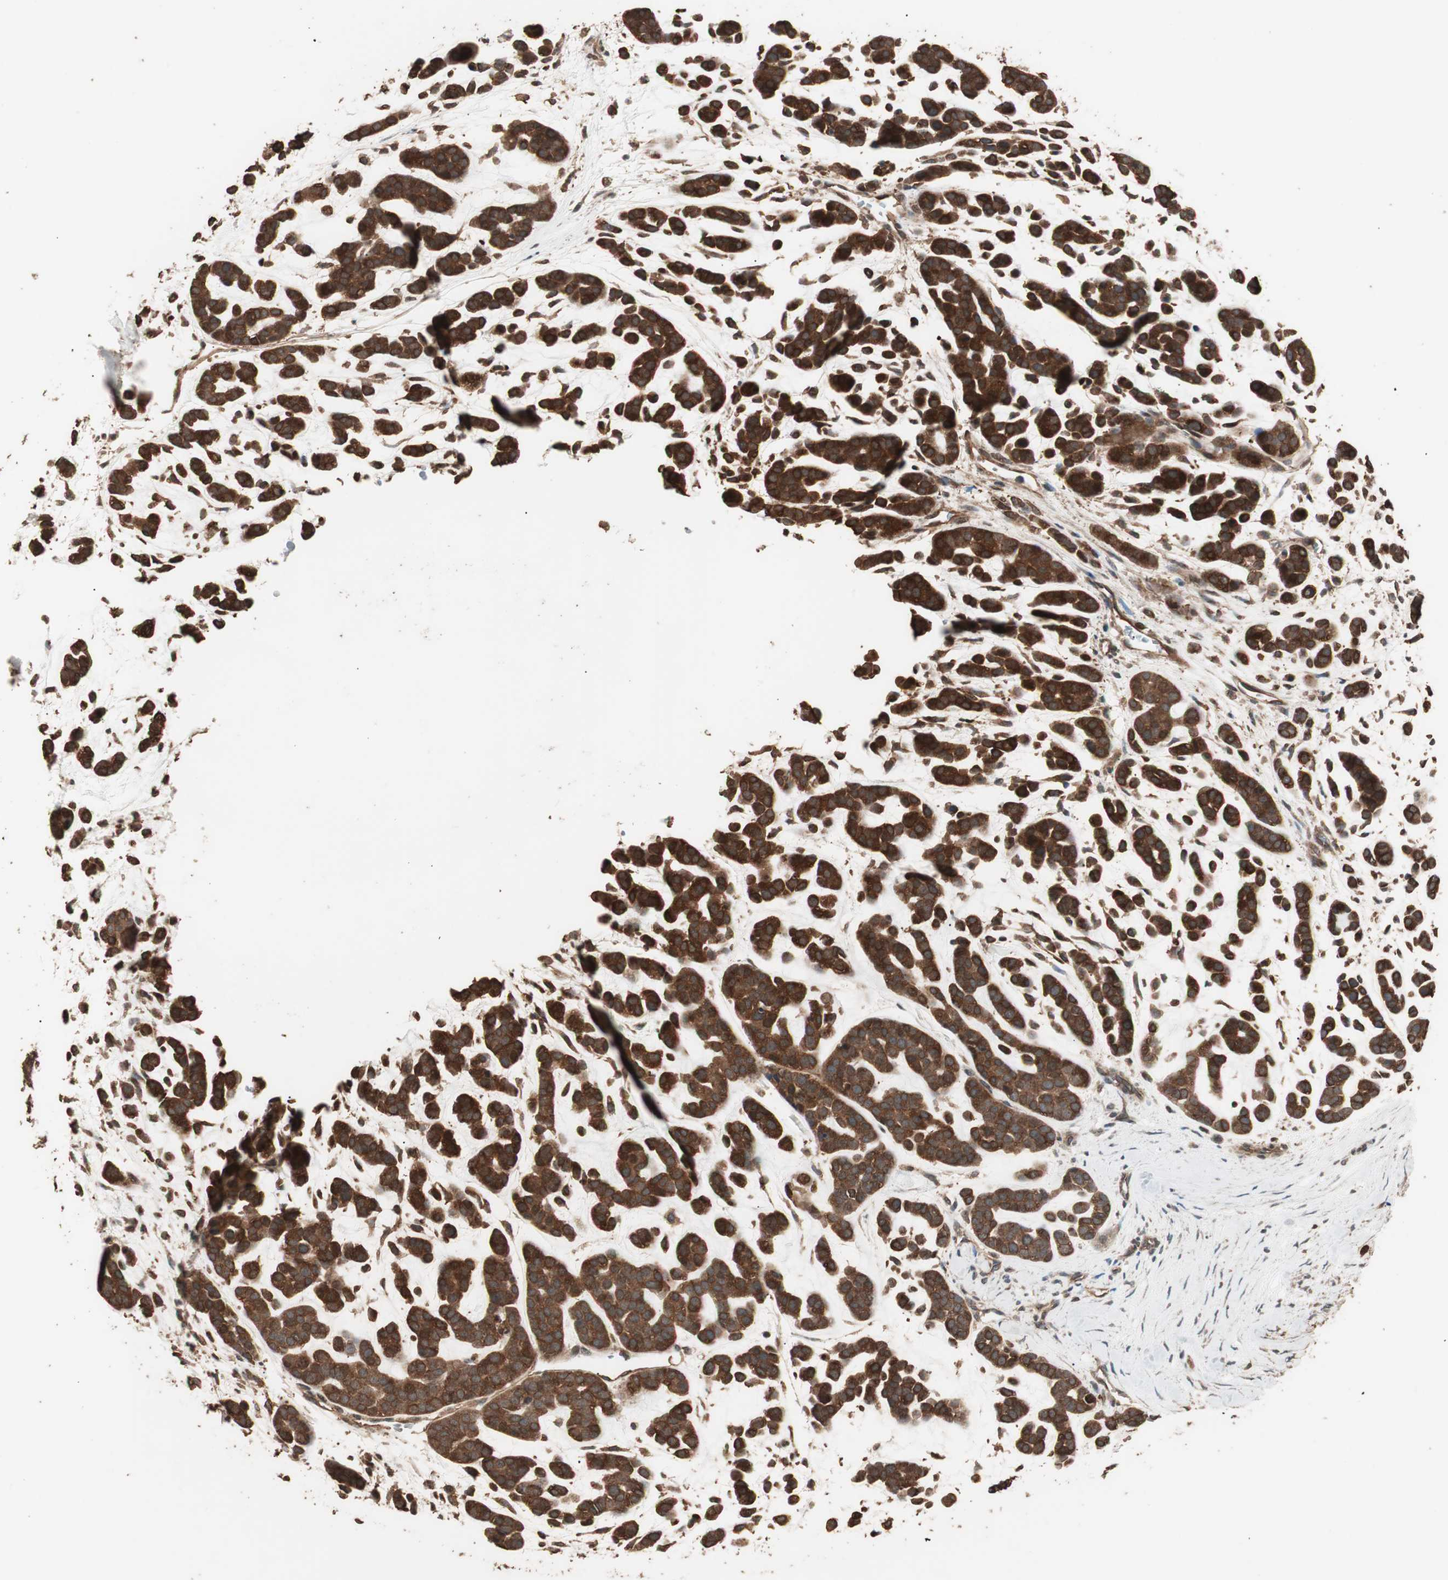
{"staining": {"intensity": "strong", "quantity": ">75%", "location": "cytoplasmic/membranous"}, "tissue": "head and neck cancer", "cell_type": "Tumor cells", "image_type": "cancer", "snomed": [{"axis": "morphology", "description": "Adenocarcinoma, NOS"}, {"axis": "morphology", "description": "Adenoma, NOS"}, {"axis": "topography", "description": "Head-Neck"}], "caption": "Strong cytoplasmic/membranous protein expression is seen in approximately >75% of tumor cells in head and neck cancer (adenocarcinoma).", "gene": "CCN4", "patient": {"sex": "female", "age": 55}}